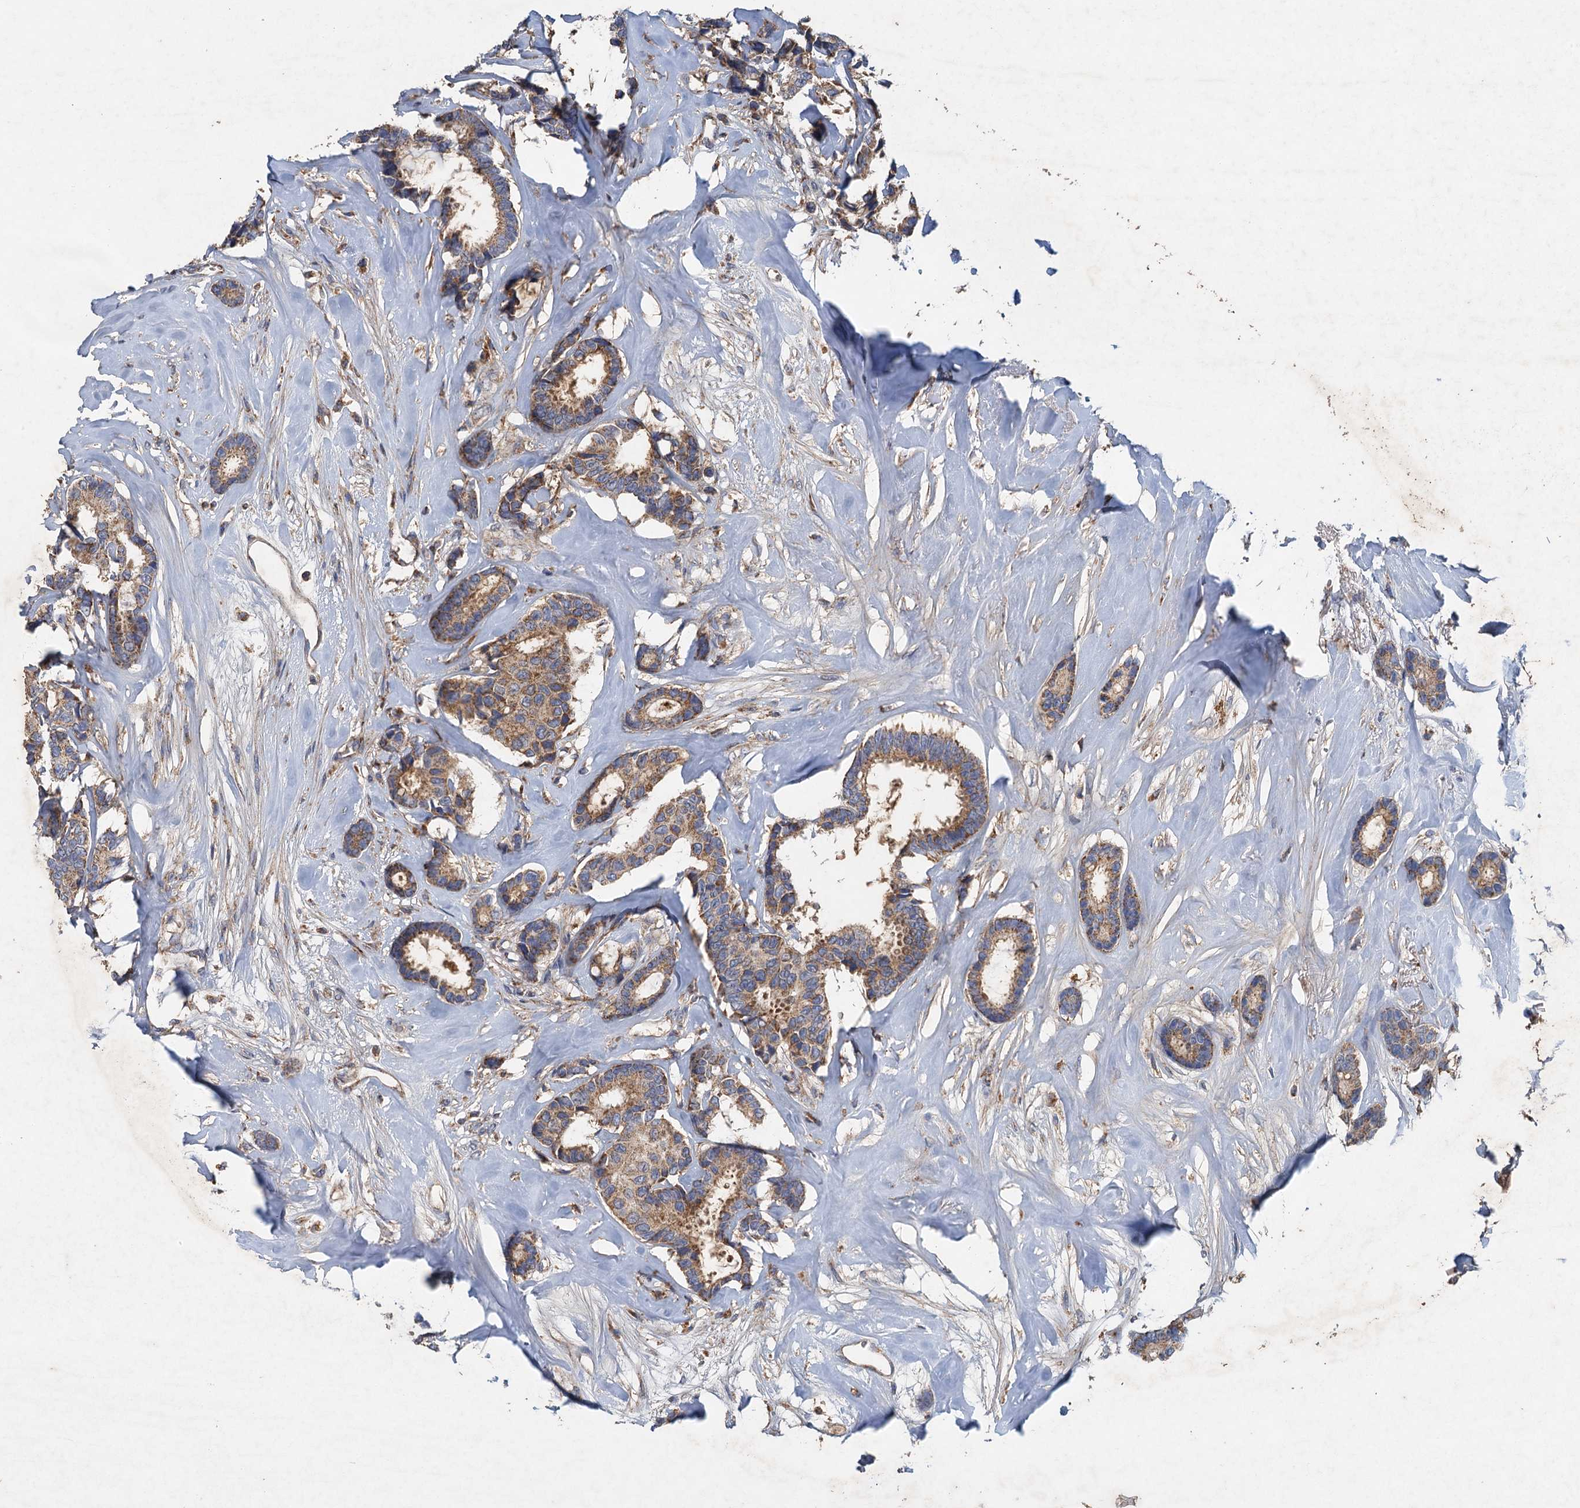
{"staining": {"intensity": "moderate", "quantity": ">75%", "location": "cytoplasmic/membranous"}, "tissue": "breast cancer", "cell_type": "Tumor cells", "image_type": "cancer", "snomed": [{"axis": "morphology", "description": "Duct carcinoma"}, {"axis": "topography", "description": "Breast"}], "caption": "Breast infiltrating ductal carcinoma stained for a protein exhibits moderate cytoplasmic/membranous positivity in tumor cells.", "gene": "BCS1L", "patient": {"sex": "female", "age": 87}}